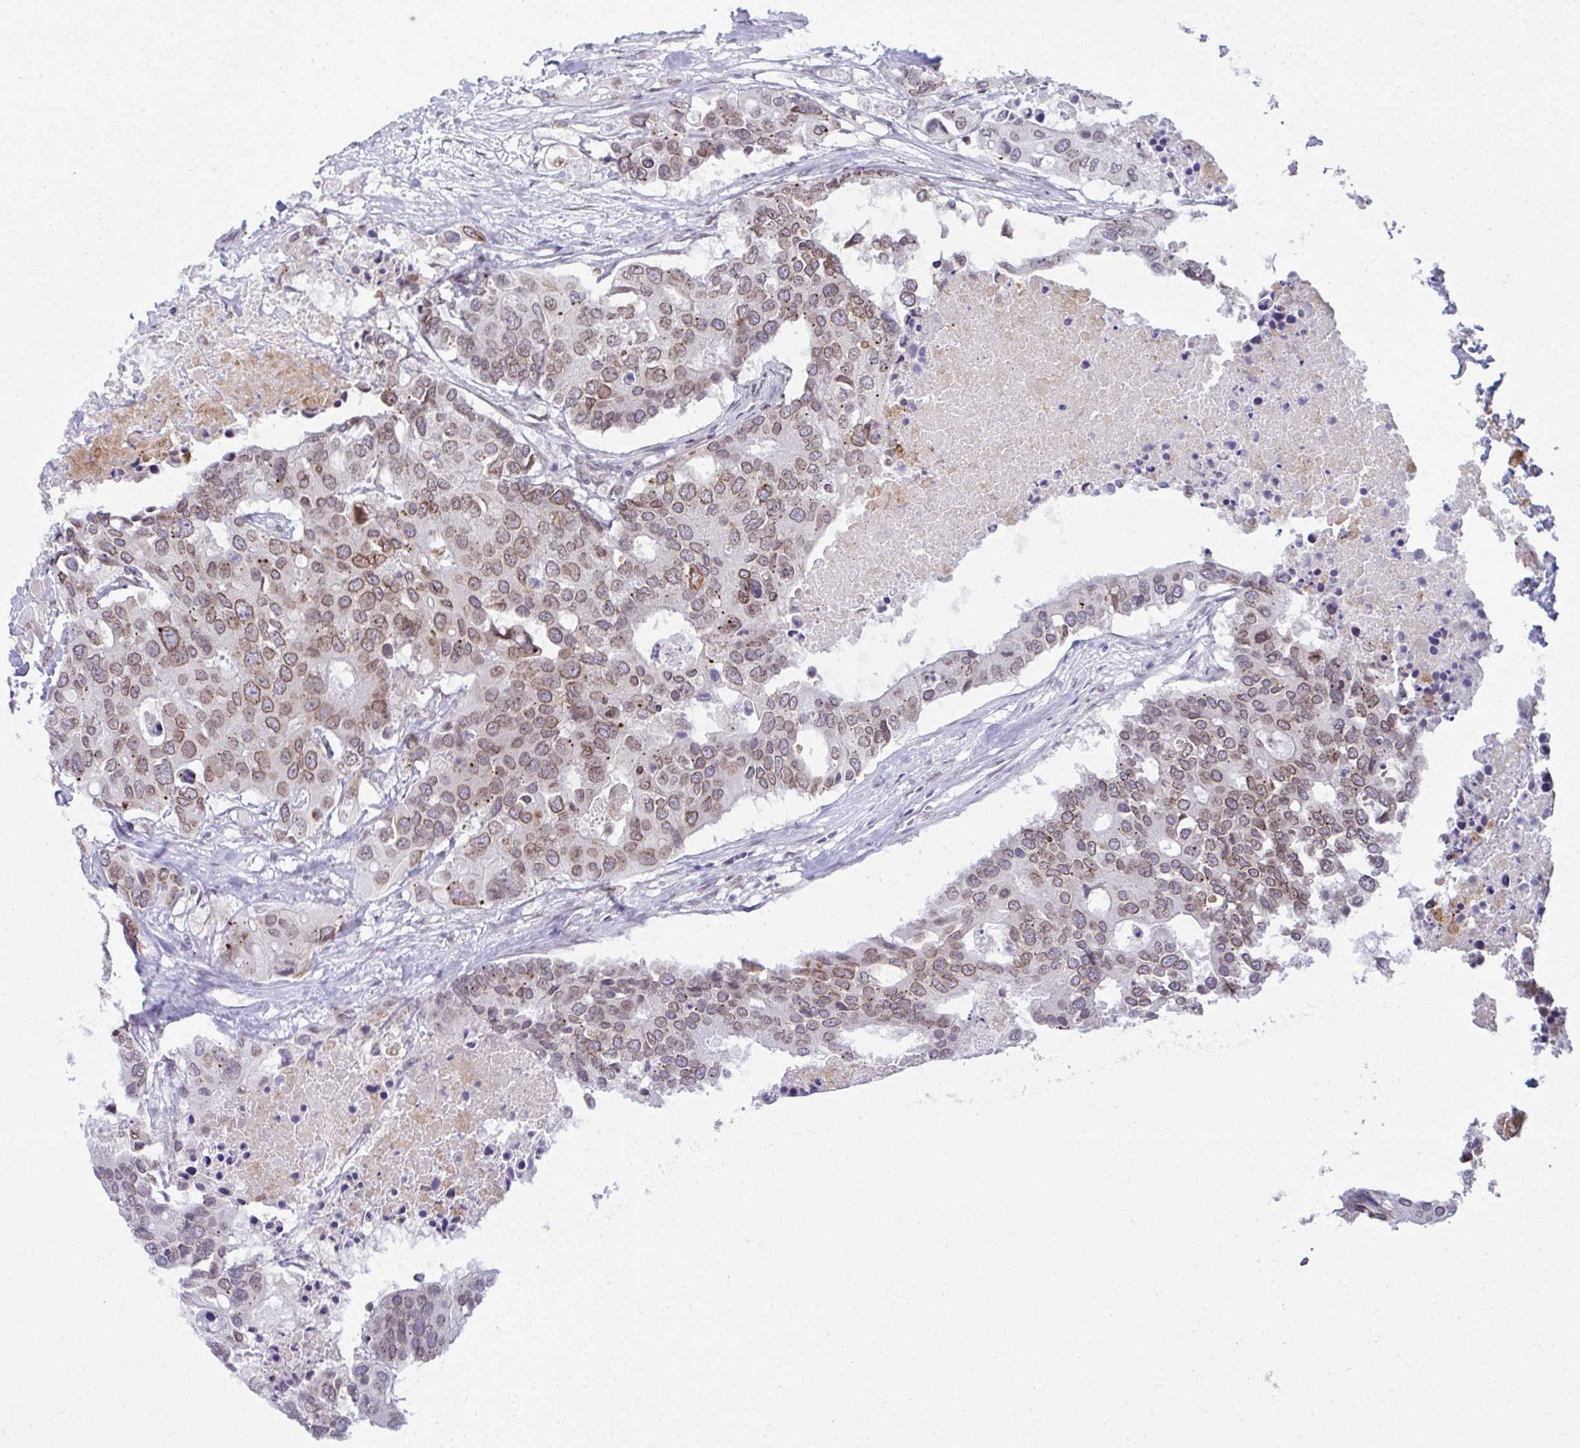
{"staining": {"intensity": "moderate", "quantity": ">75%", "location": "cytoplasmic/membranous,nuclear"}, "tissue": "colorectal cancer", "cell_type": "Tumor cells", "image_type": "cancer", "snomed": [{"axis": "morphology", "description": "Adenocarcinoma, NOS"}, {"axis": "topography", "description": "Colon"}], "caption": "The photomicrograph exhibits immunohistochemical staining of colorectal adenocarcinoma. There is moderate cytoplasmic/membranous and nuclear expression is identified in about >75% of tumor cells.", "gene": "RANBP2", "patient": {"sex": "male", "age": 77}}